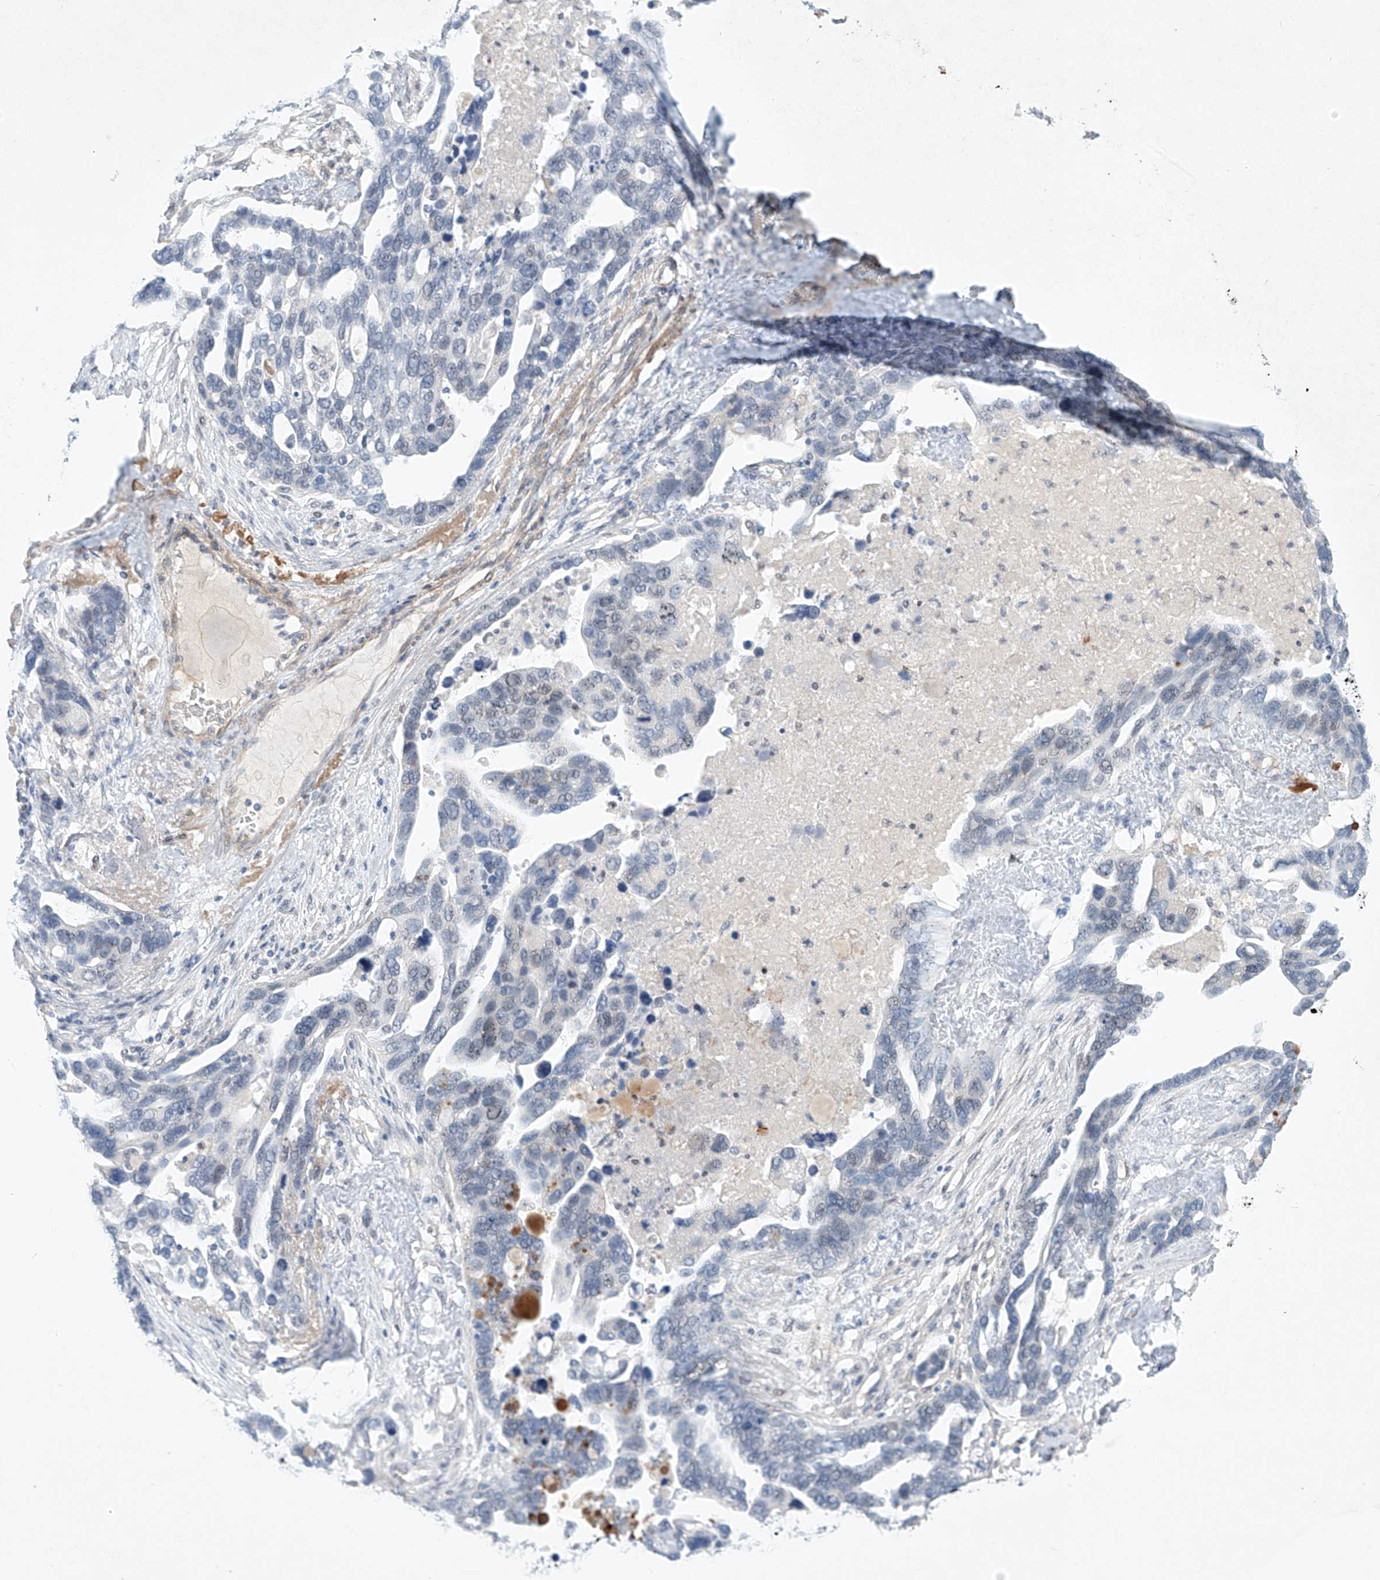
{"staining": {"intensity": "negative", "quantity": "none", "location": "none"}, "tissue": "ovarian cancer", "cell_type": "Tumor cells", "image_type": "cancer", "snomed": [{"axis": "morphology", "description": "Cystadenocarcinoma, serous, NOS"}, {"axis": "topography", "description": "Ovary"}], "caption": "Immunohistochemistry micrograph of neoplastic tissue: human serous cystadenocarcinoma (ovarian) stained with DAB (3,3'-diaminobenzidine) demonstrates no significant protein expression in tumor cells.", "gene": "REEP2", "patient": {"sex": "female", "age": 54}}